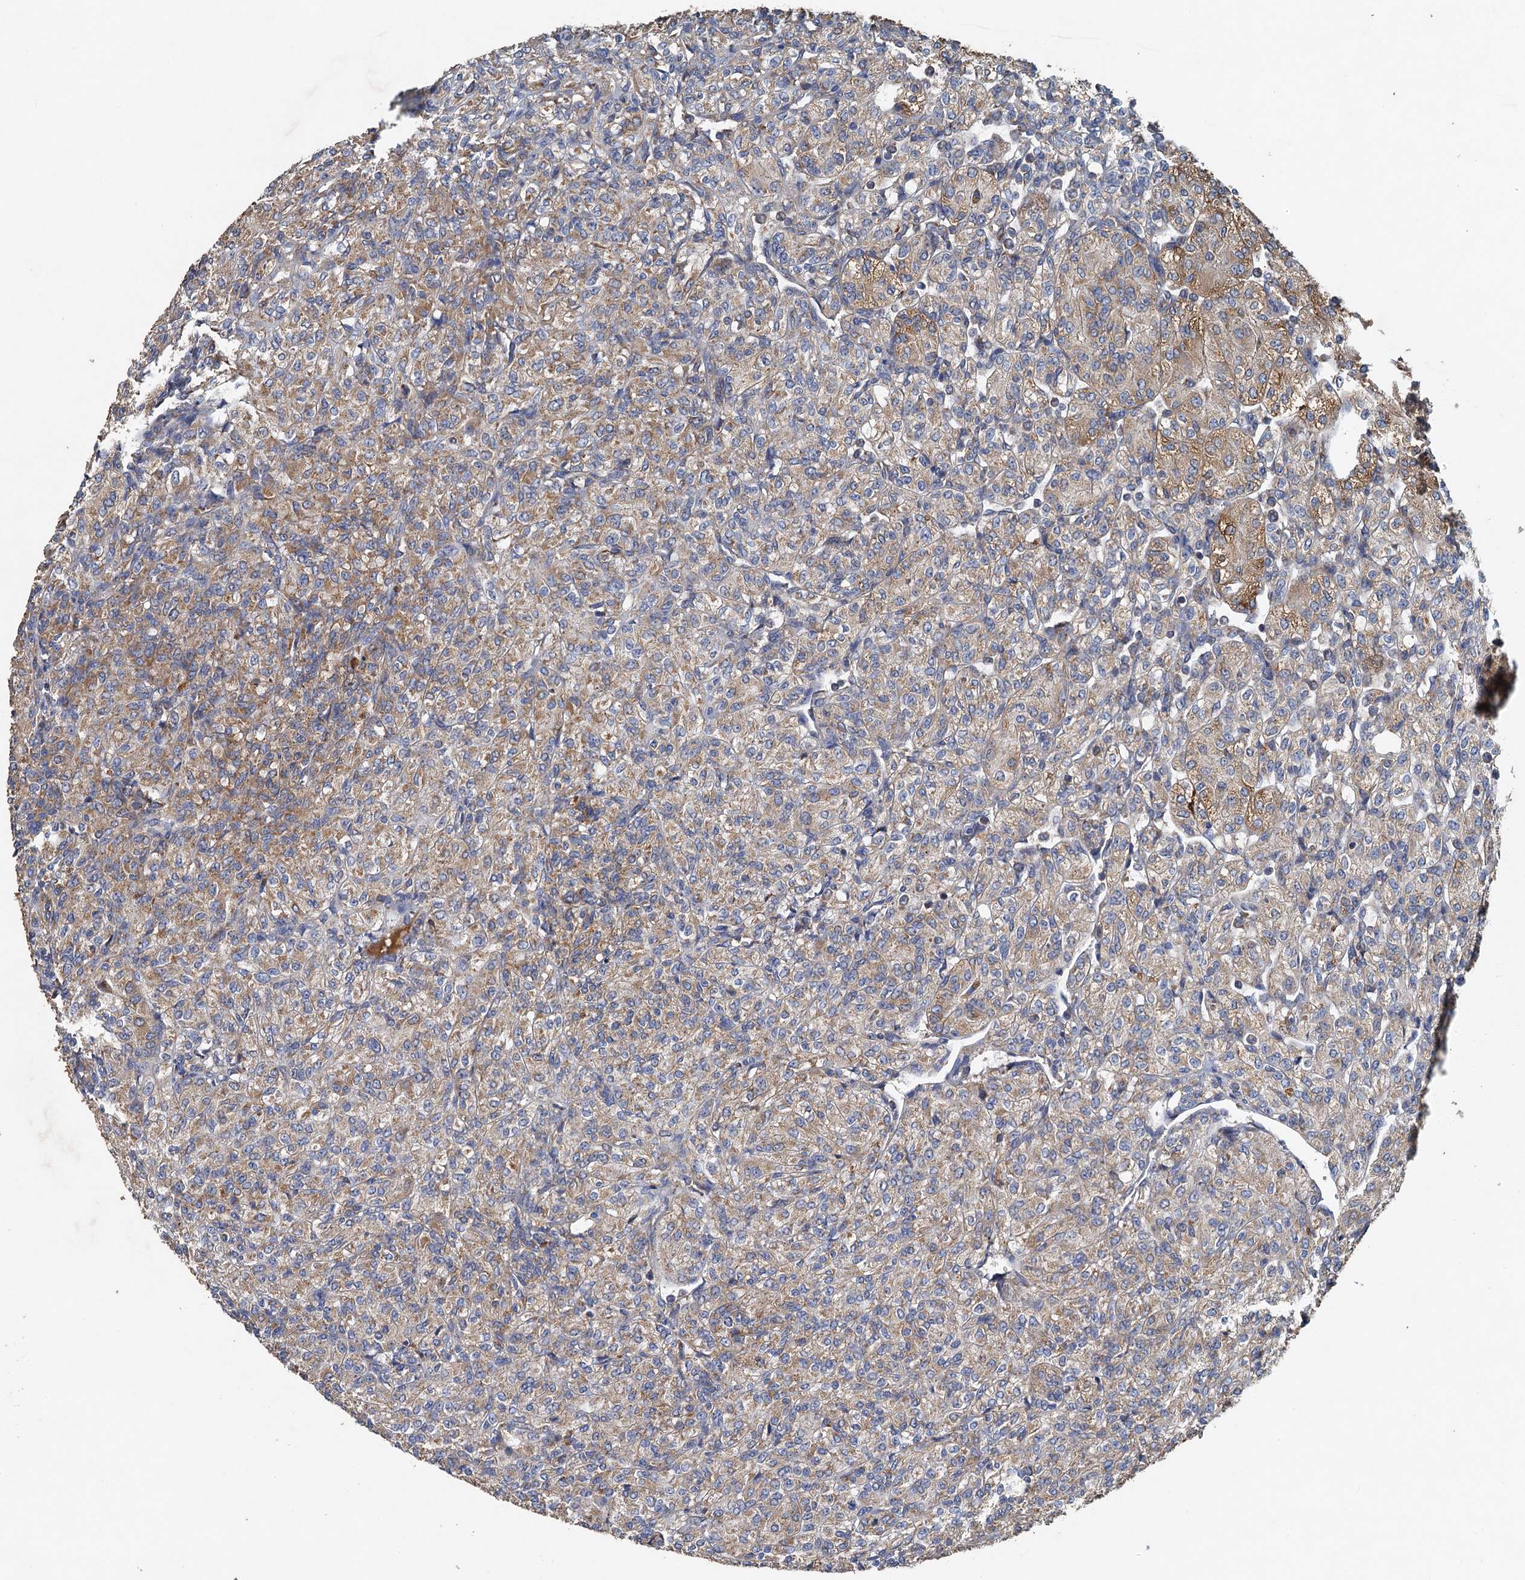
{"staining": {"intensity": "moderate", "quantity": "25%-75%", "location": "cytoplasmic/membranous"}, "tissue": "renal cancer", "cell_type": "Tumor cells", "image_type": "cancer", "snomed": [{"axis": "morphology", "description": "Adenocarcinoma, NOS"}, {"axis": "topography", "description": "Kidney"}], "caption": "Renal cancer (adenocarcinoma) tissue displays moderate cytoplasmic/membranous positivity in about 25%-75% of tumor cells", "gene": "BCS1L", "patient": {"sex": "male", "age": 77}}